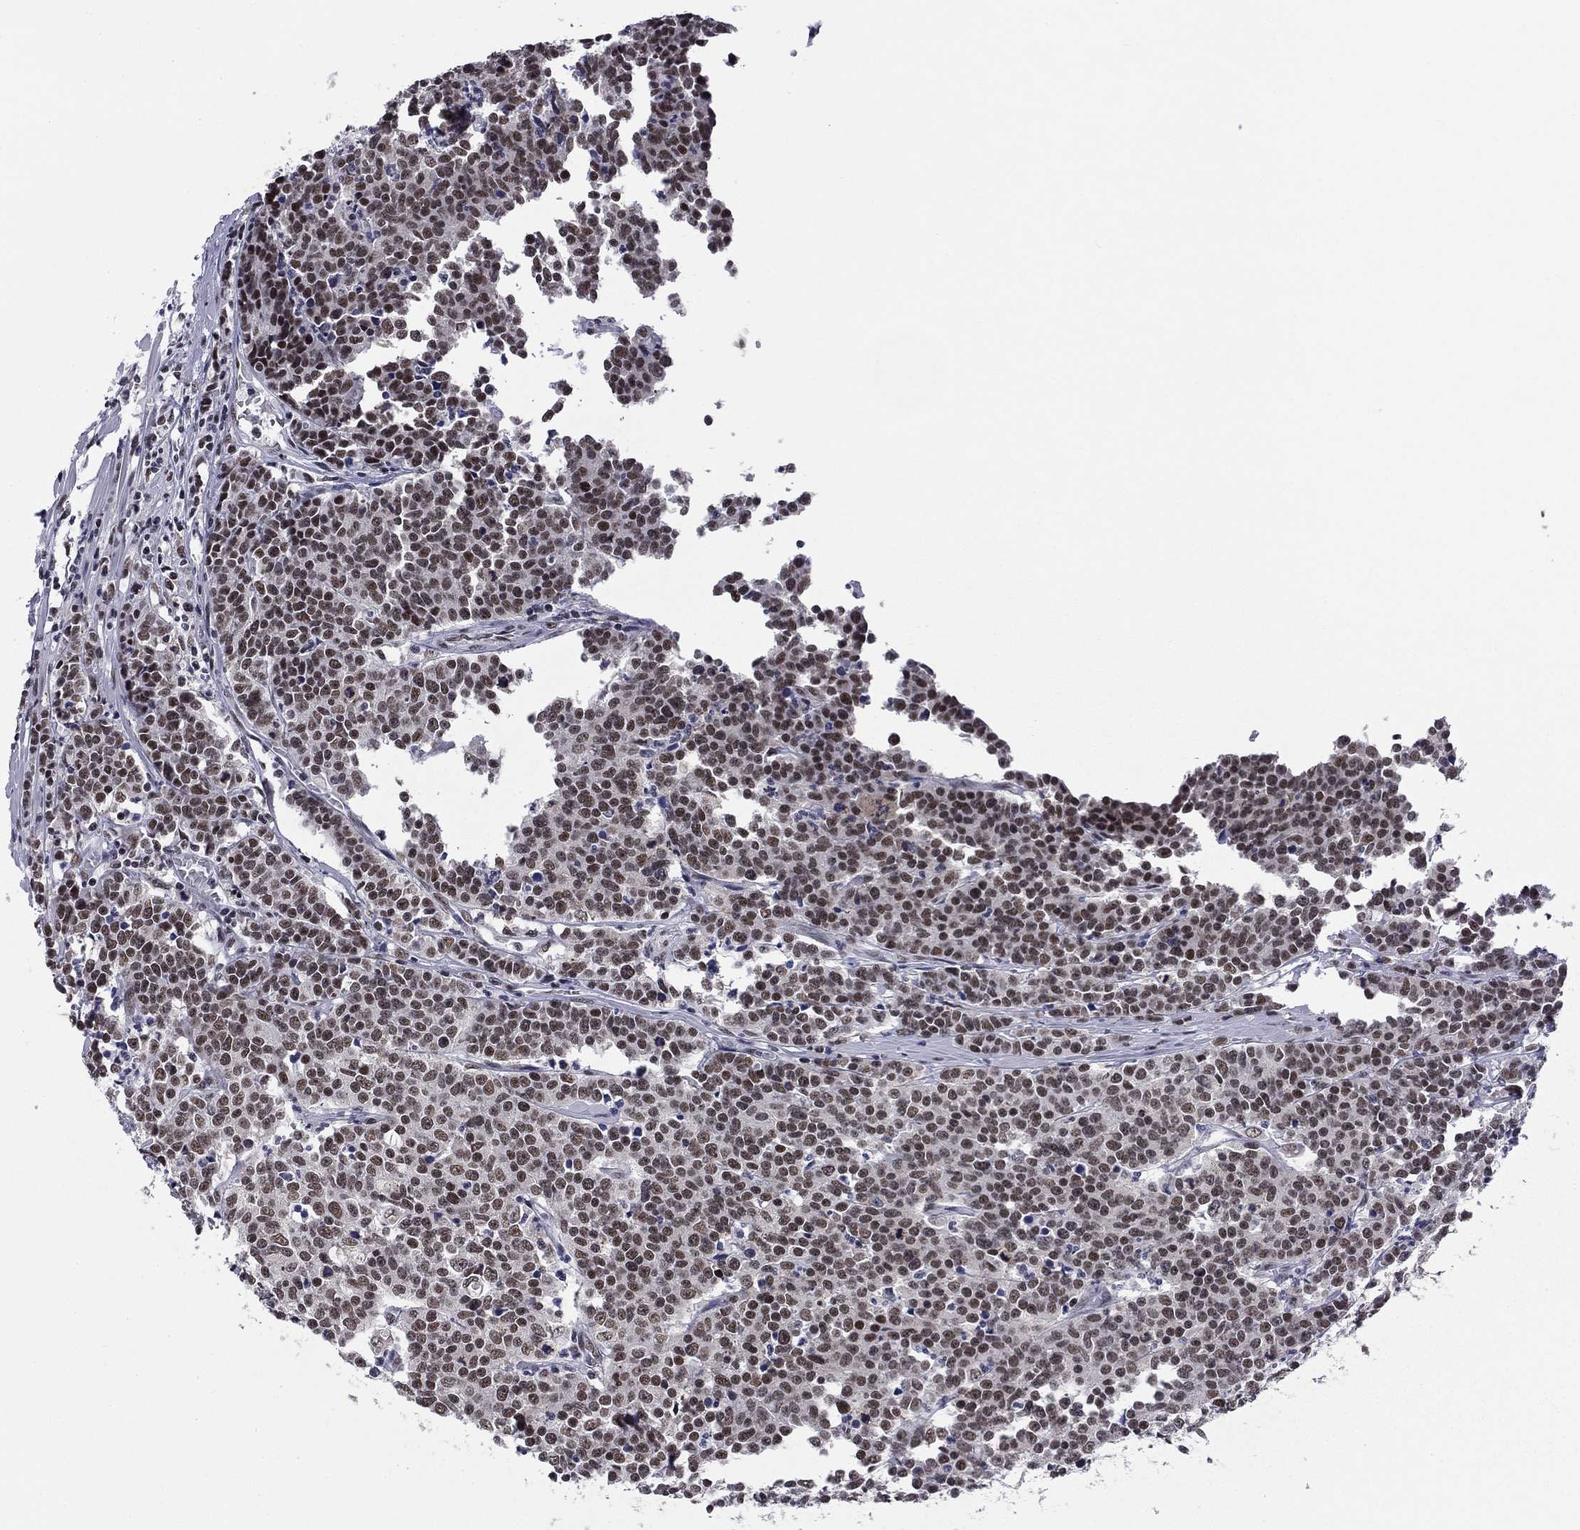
{"staining": {"intensity": "moderate", "quantity": ">75%", "location": "nuclear"}, "tissue": "prostate cancer", "cell_type": "Tumor cells", "image_type": "cancer", "snomed": [{"axis": "morphology", "description": "Adenocarcinoma, NOS"}, {"axis": "topography", "description": "Prostate"}], "caption": "Human prostate cancer stained with a brown dye shows moderate nuclear positive positivity in approximately >75% of tumor cells.", "gene": "ETV5", "patient": {"sex": "male", "age": 67}}